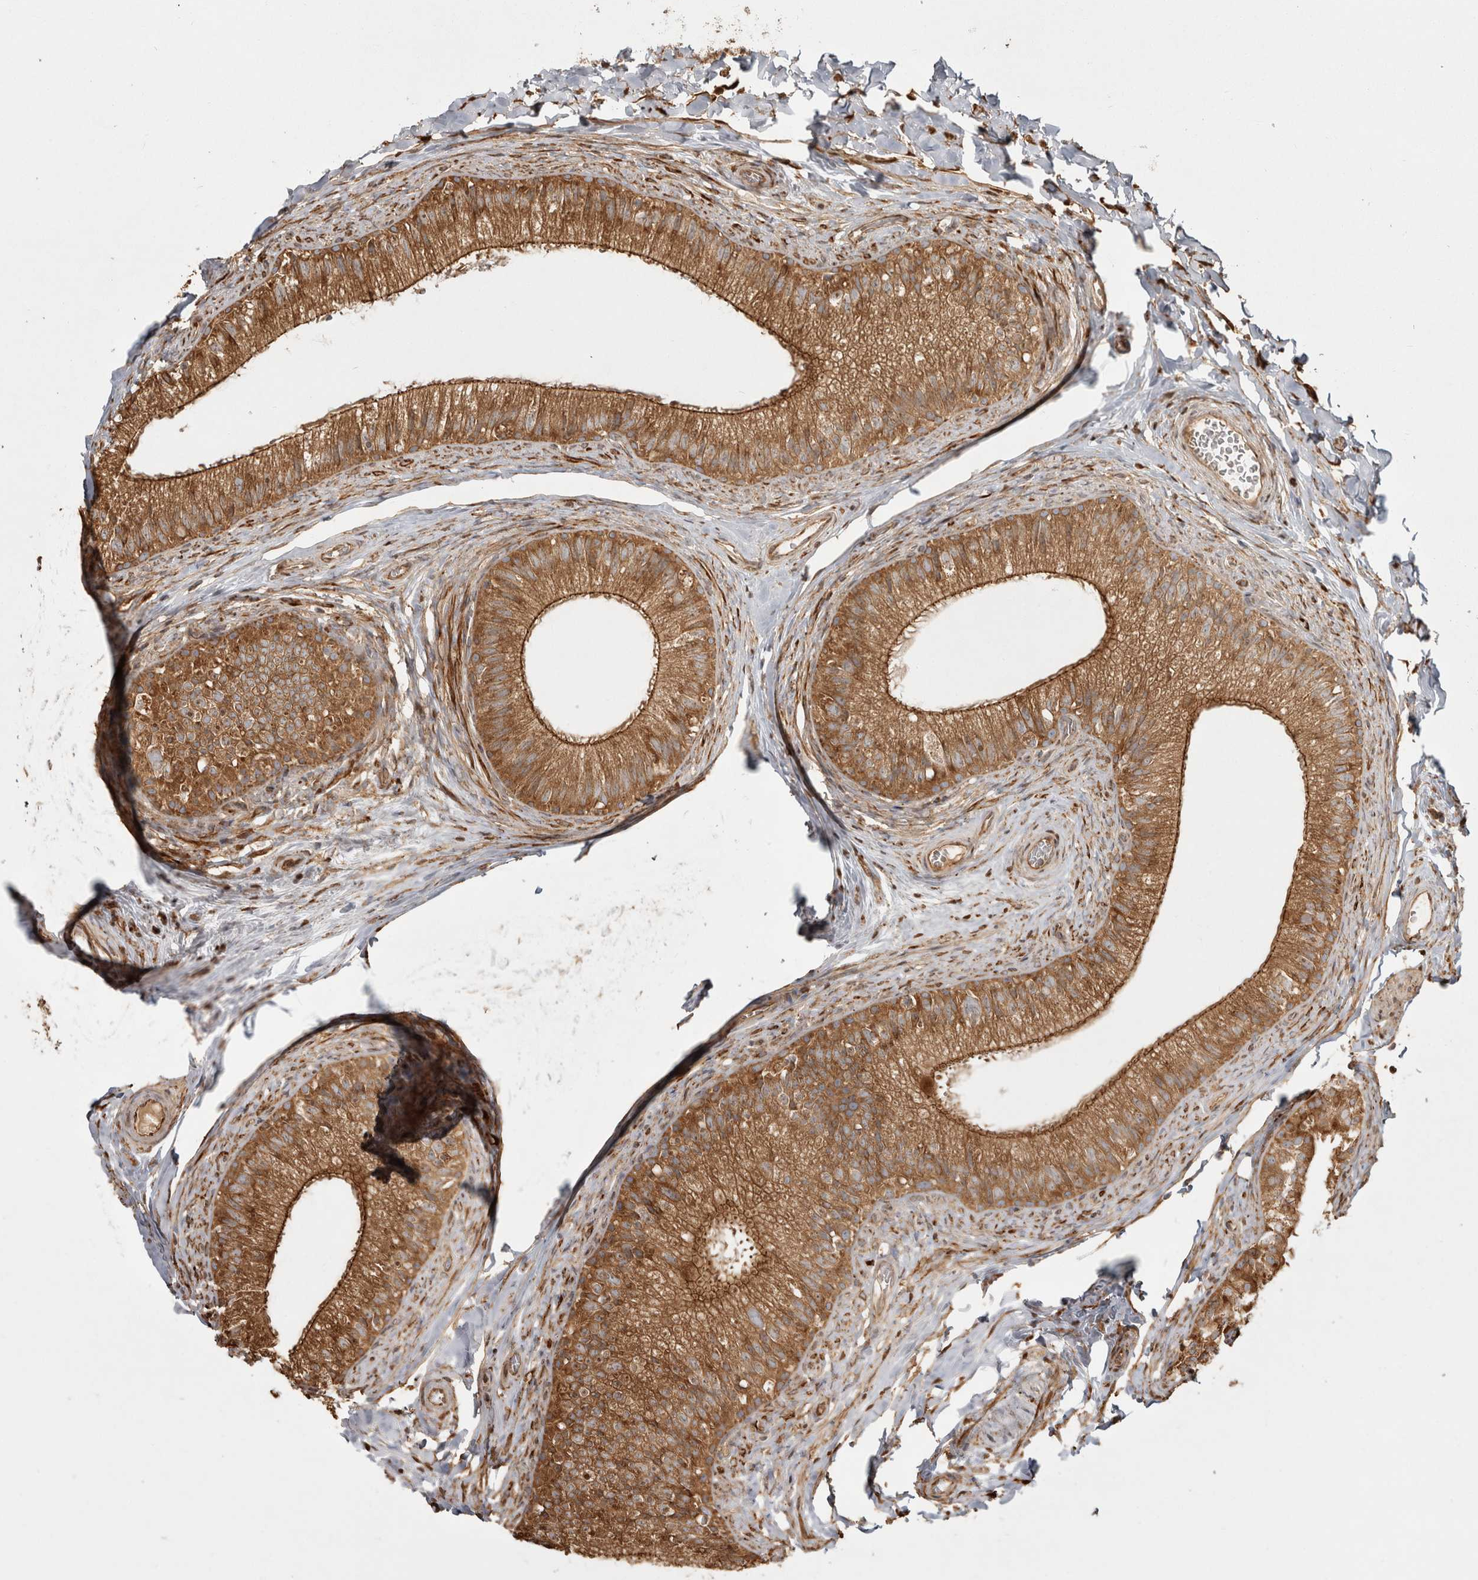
{"staining": {"intensity": "moderate", "quantity": ">75%", "location": "cytoplasmic/membranous"}, "tissue": "epididymis", "cell_type": "Glandular cells", "image_type": "normal", "snomed": [{"axis": "morphology", "description": "Normal tissue, NOS"}, {"axis": "topography", "description": "Epididymis"}], "caption": "A high-resolution photomicrograph shows immunohistochemistry (IHC) staining of unremarkable epididymis, which demonstrates moderate cytoplasmic/membranous expression in approximately >75% of glandular cells. Using DAB (brown) and hematoxylin (blue) stains, captured at high magnification using brightfield microscopy.", "gene": "CAMSAP2", "patient": {"sex": "male", "age": 49}}